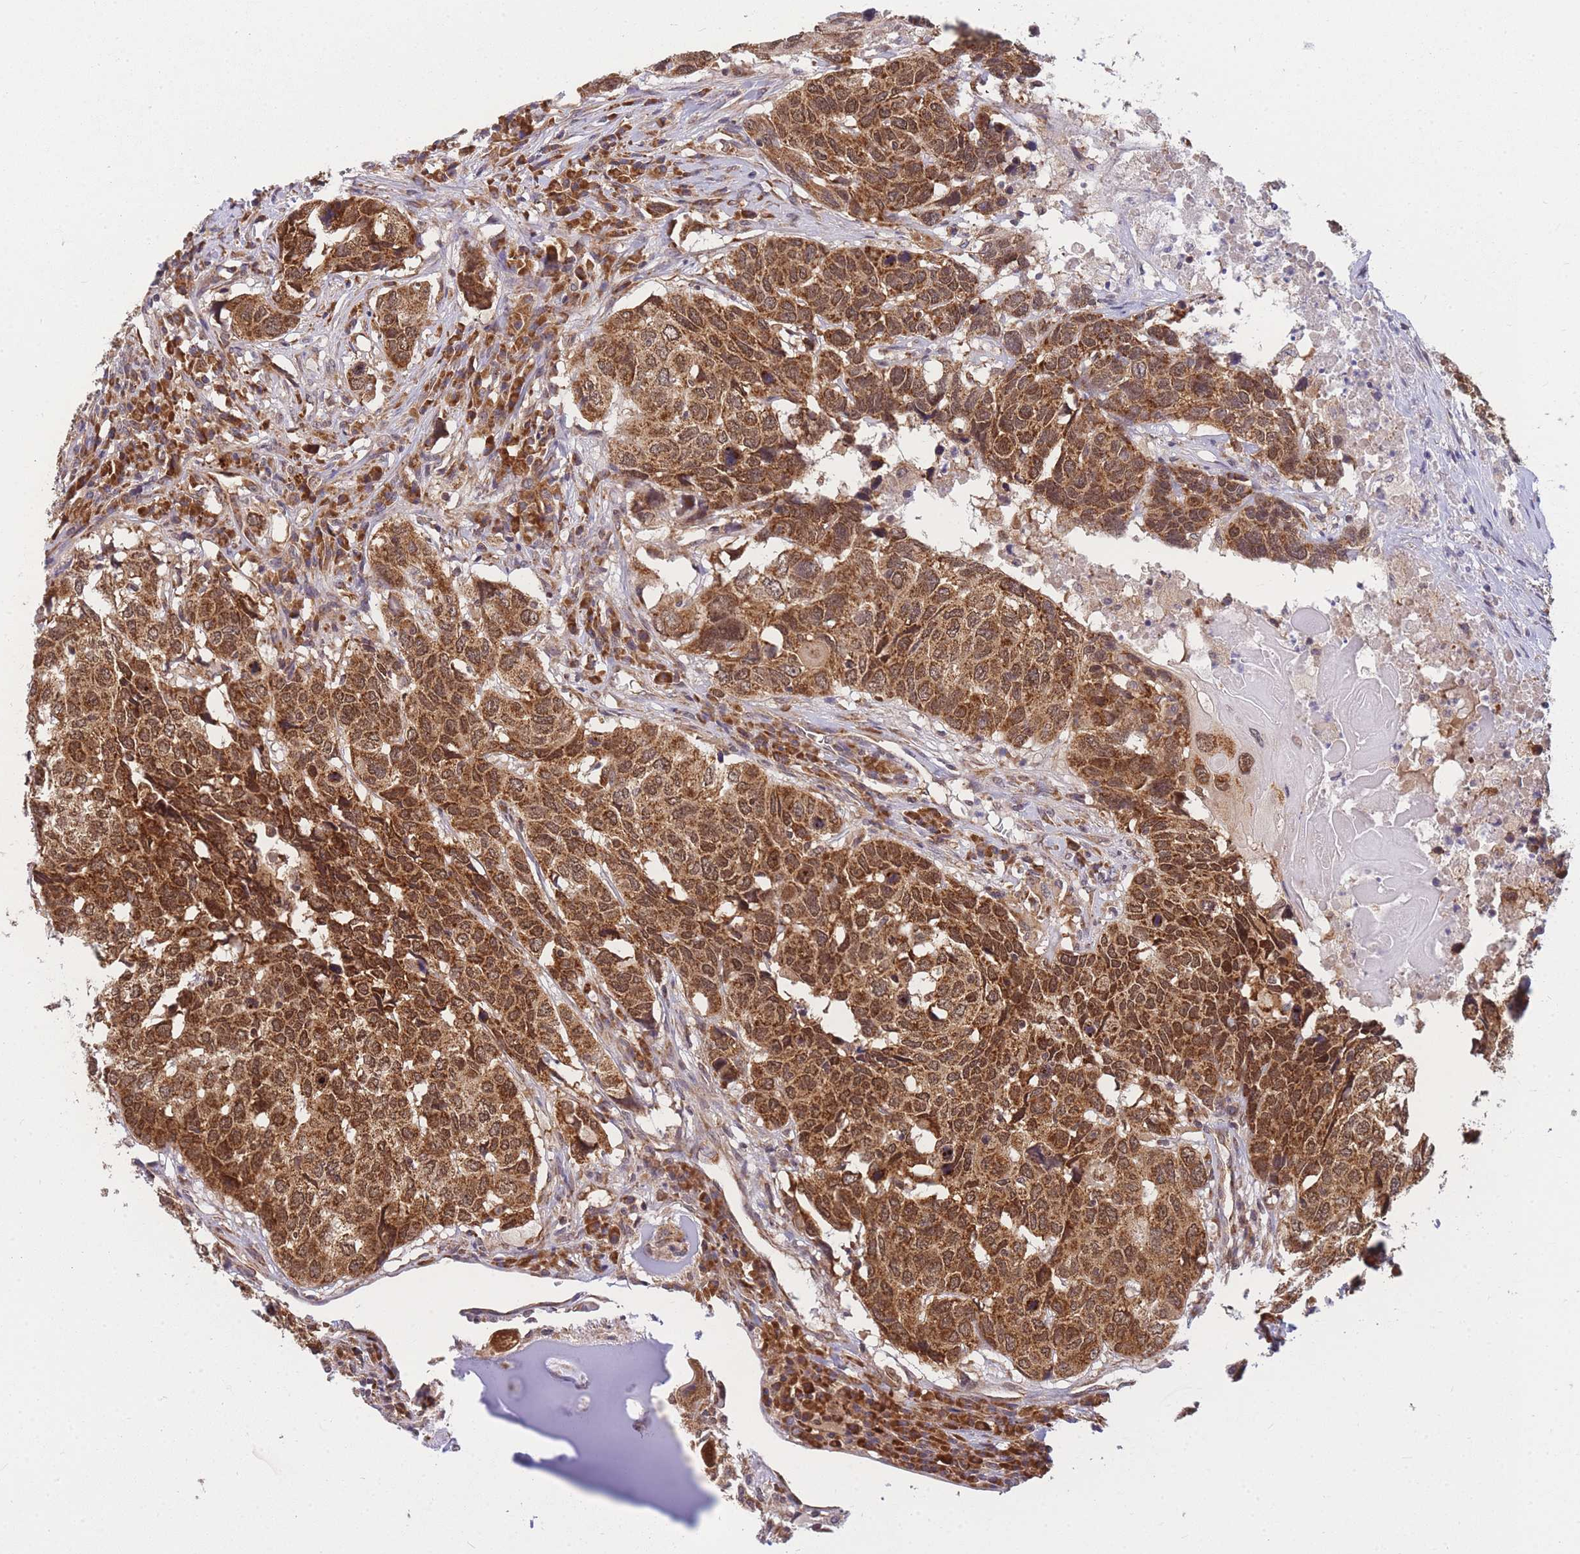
{"staining": {"intensity": "strong", "quantity": ">75%", "location": "cytoplasmic/membranous"}, "tissue": "head and neck cancer", "cell_type": "Tumor cells", "image_type": "cancer", "snomed": [{"axis": "morphology", "description": "Squamous cell carcinoma, NOS"}, {"axis": "topography", "description": "Head-Neck"}], "caption": "The immunohistochemical stain highlights strong cytoplasmic/membranous staining in tumor cells of head and neck squamous cell carcinoma tissue. (DAB (3,3'-diaminobenzidine) IHC with brightfield microscopy, high magnification).", "gene": "MRPL23", "patient": {"sex": "male", "age": 66}}